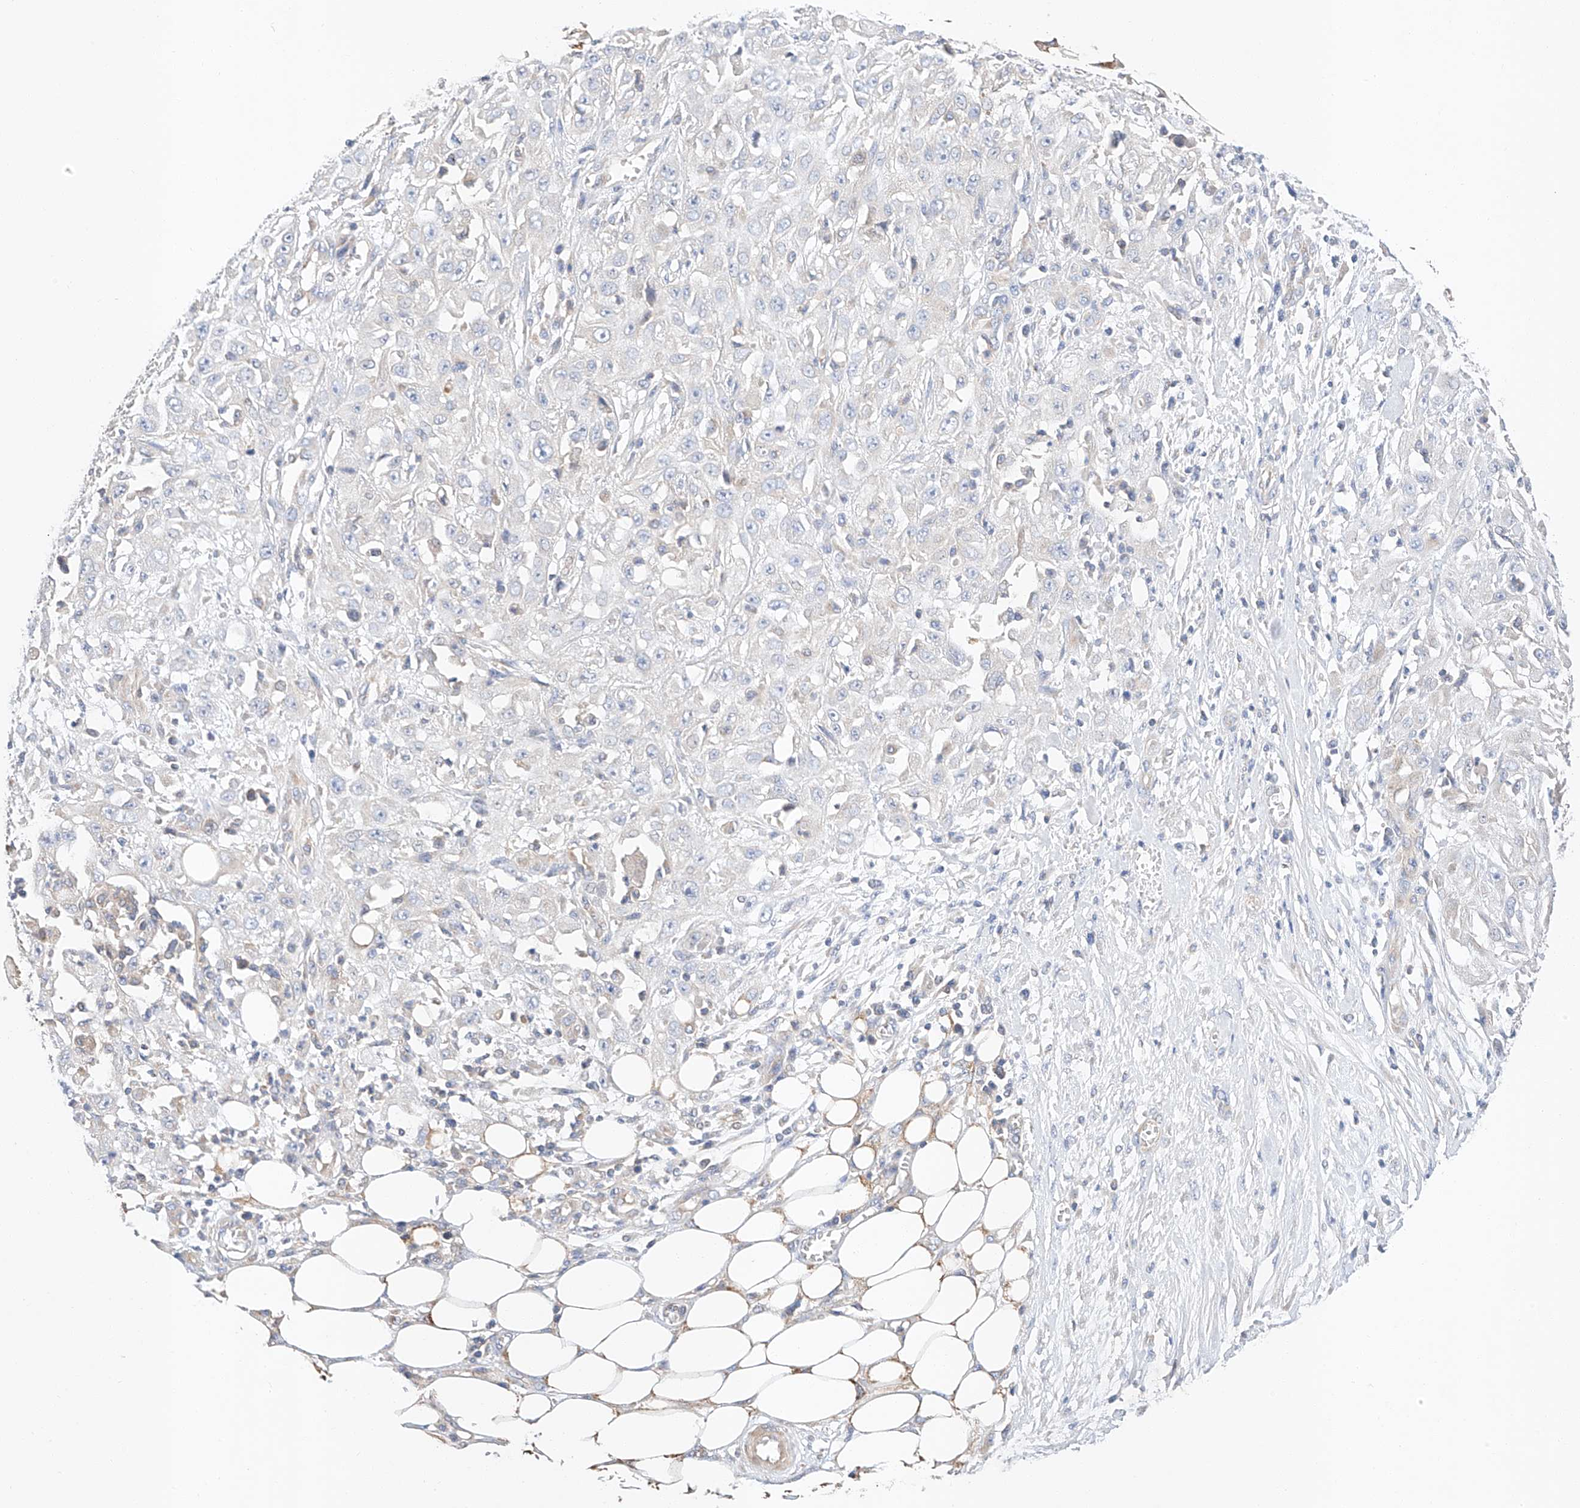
{"staining": {"intensity": "negative", "quantity": "none", "location": "none"}, "tissue": "skin cancer", "cell_type": "Tumor cells", "image_type": "cancer", "snomed": [{"axis": "morphology", "description": "Squamous cell carcinoma, NOS"}, {"axis": "morphology", "description": "Squamous cell carcinoma, metastatic, NOS"}, {"axis": "topography", "description": "Skin"}, {"axis": "topography", "description": "Lymph node"}], "caption": "An immunohistochemistry (IHC) histopathology image of skin cancer (squamous cell carcinoma) is shown. There is no staining in tumor cells of skin cancer (squamous cell carcinoma). The staining is performed using DAB (3,3'-diaminobenzidine) brown chromogen with nuclei counter-stained in using hematoxylin.", "gene": "C6orf118", "patient": {"sex": "male", "age": 75}}